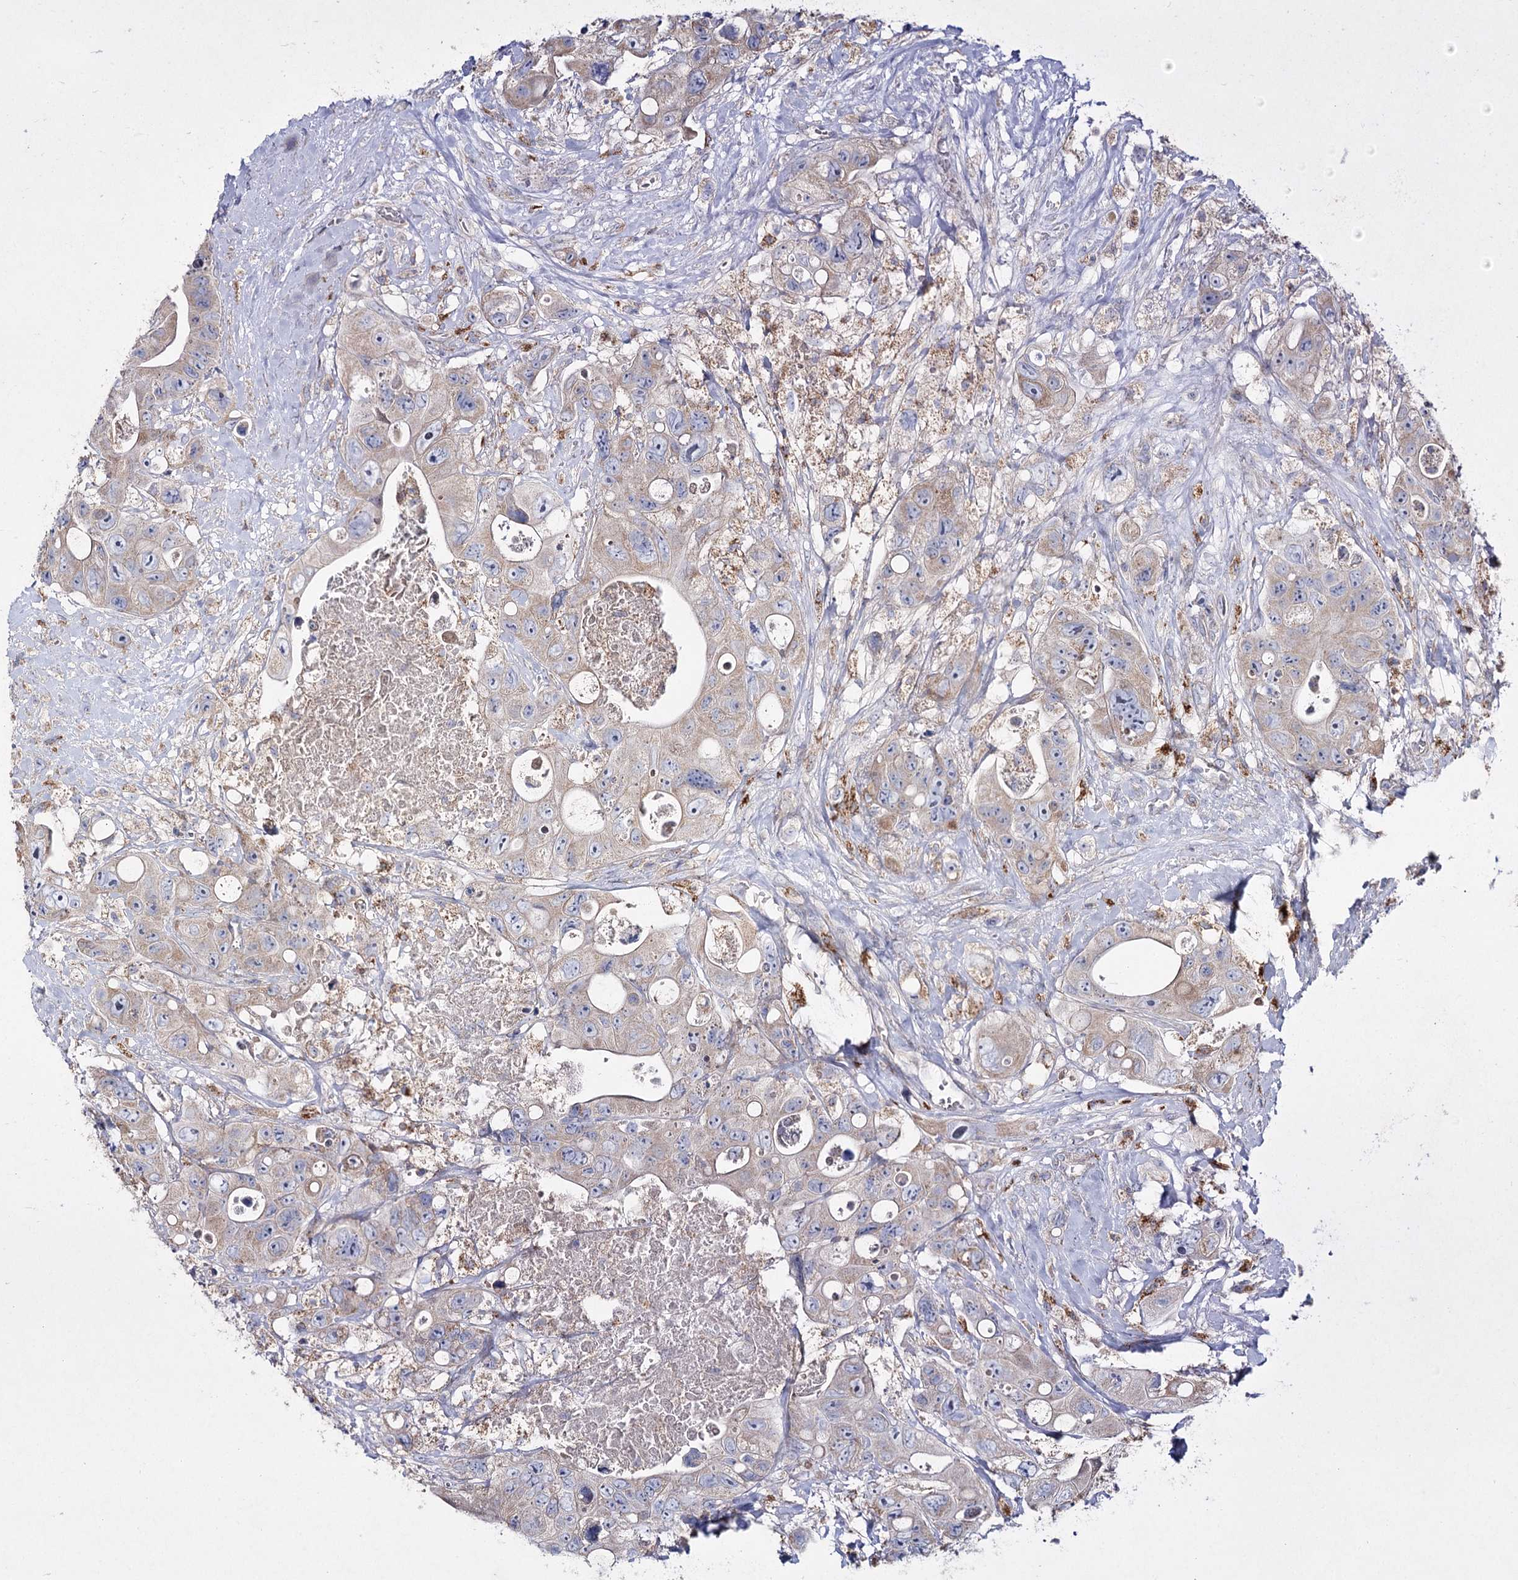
{"staining": {"intensity": "moderate", "quantity": "25%-75%", "location": "cytoplasmic/membranous"}, "tissue": "colorectal cancer", "cell_type": "Tumor cells", "image_type": "cancer", "snomed": [{"axis": "morphology", "description": "Adenocarcinoma, NOS"}, {"axis": "topography", "description": "Colon"}], "caption": "Immunohistochemical staining of adenocarcinoma (colorectal) exhibits medium levels of moderate cytoplasmic/membranous positivity in about 25%-75% of tumor cells.", "gene": "TMEM187", "patient": {"sex": "female", "age": 46}}